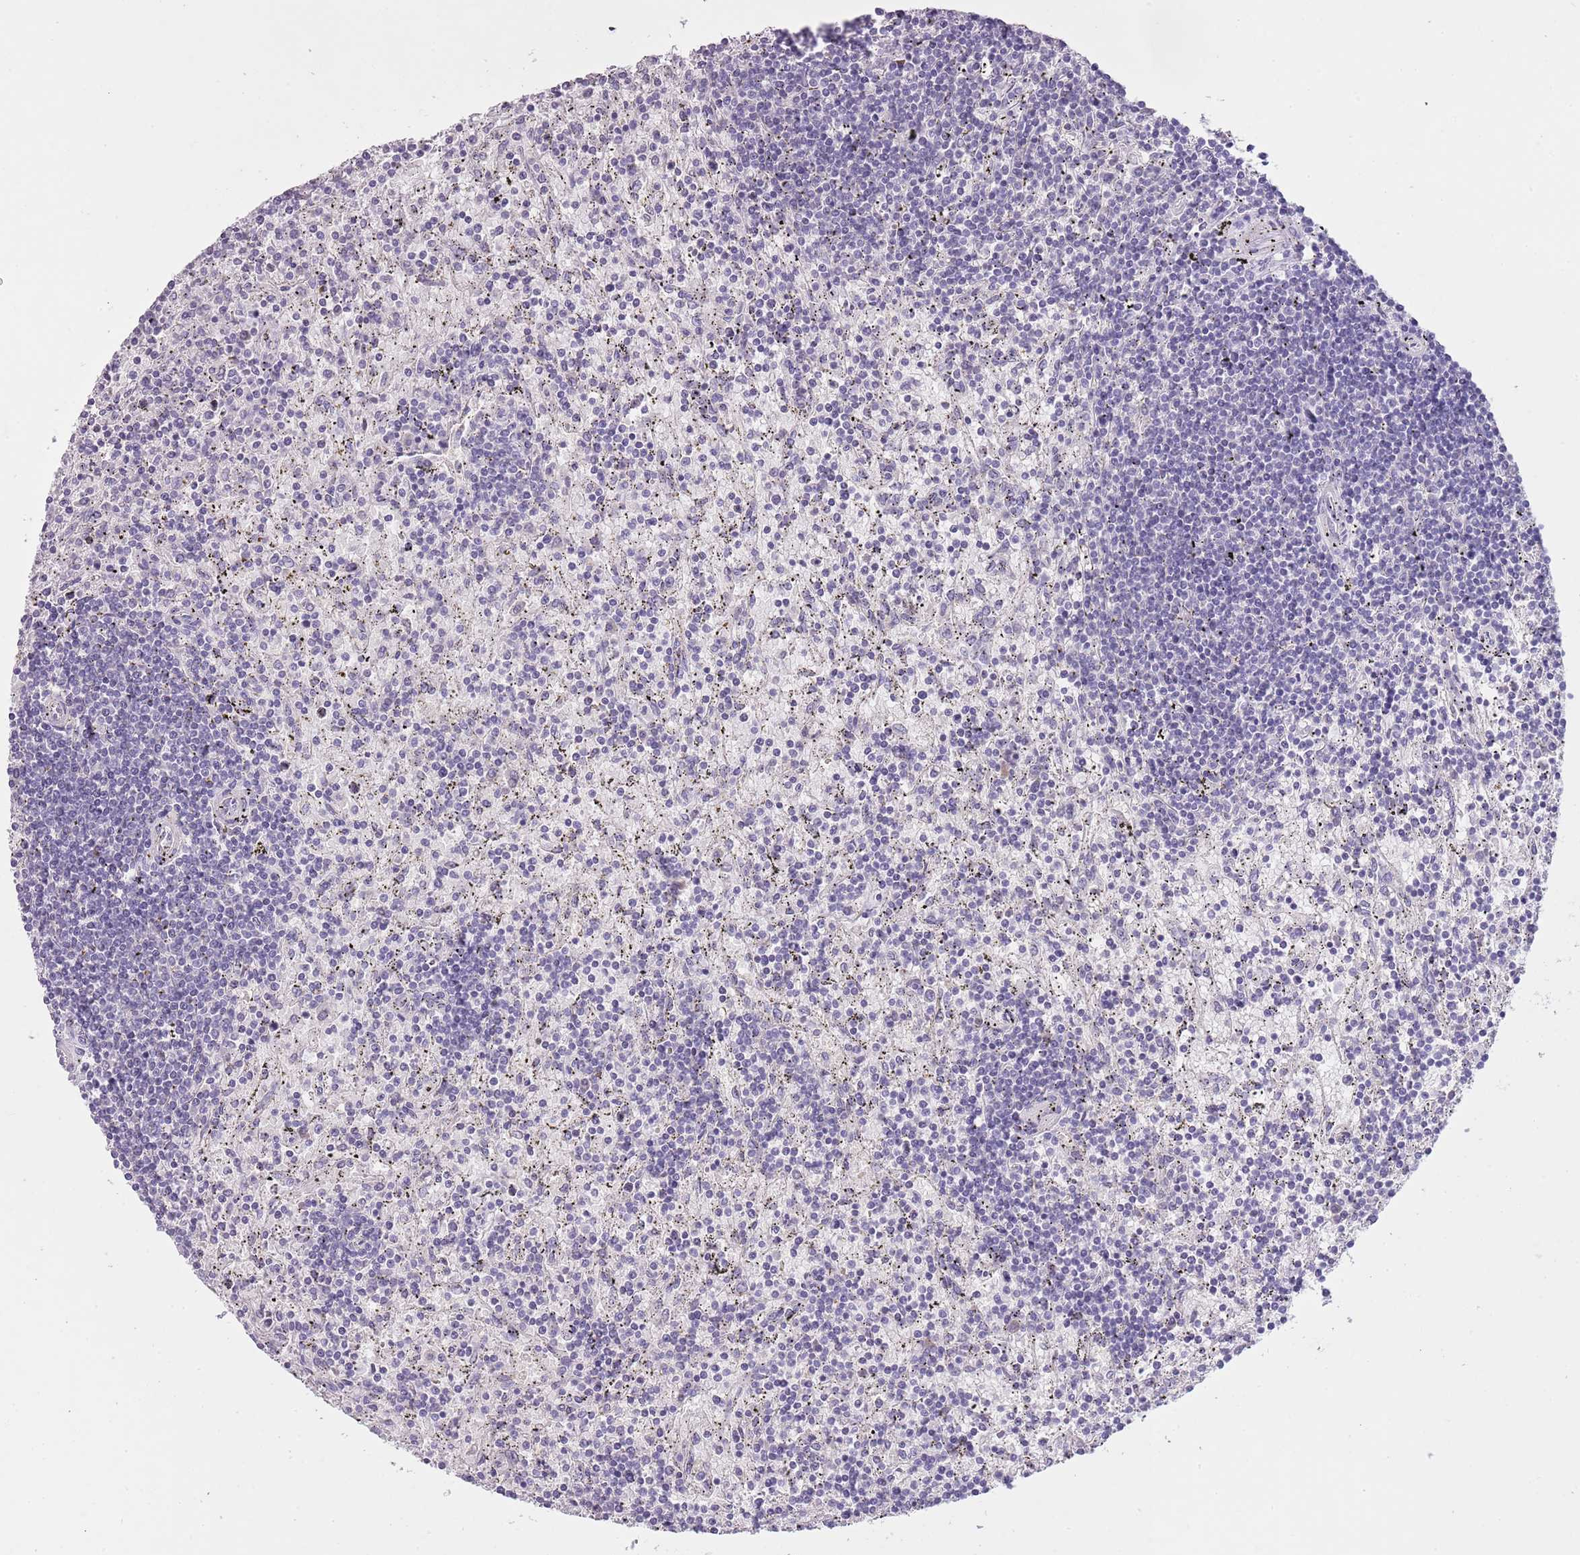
{"staining": {"intensity": "negative", "quantity": "none", "location": "none"}, "tissue": "lymphoma", "cell_type": "Tumor cells", "image_type": "cancer", "snomed": [{"axis": "morphology", "description": "Malignant lymphoma, non-Hodgkin's type, Low grade"}, {"axis": "topography", "description": "Spleen"}], "caption": "Tumor cells show no significant protein positivity in lymphoma.", "gene": "SLC35E3", "patient": {"sex": "male", "age": 76}}